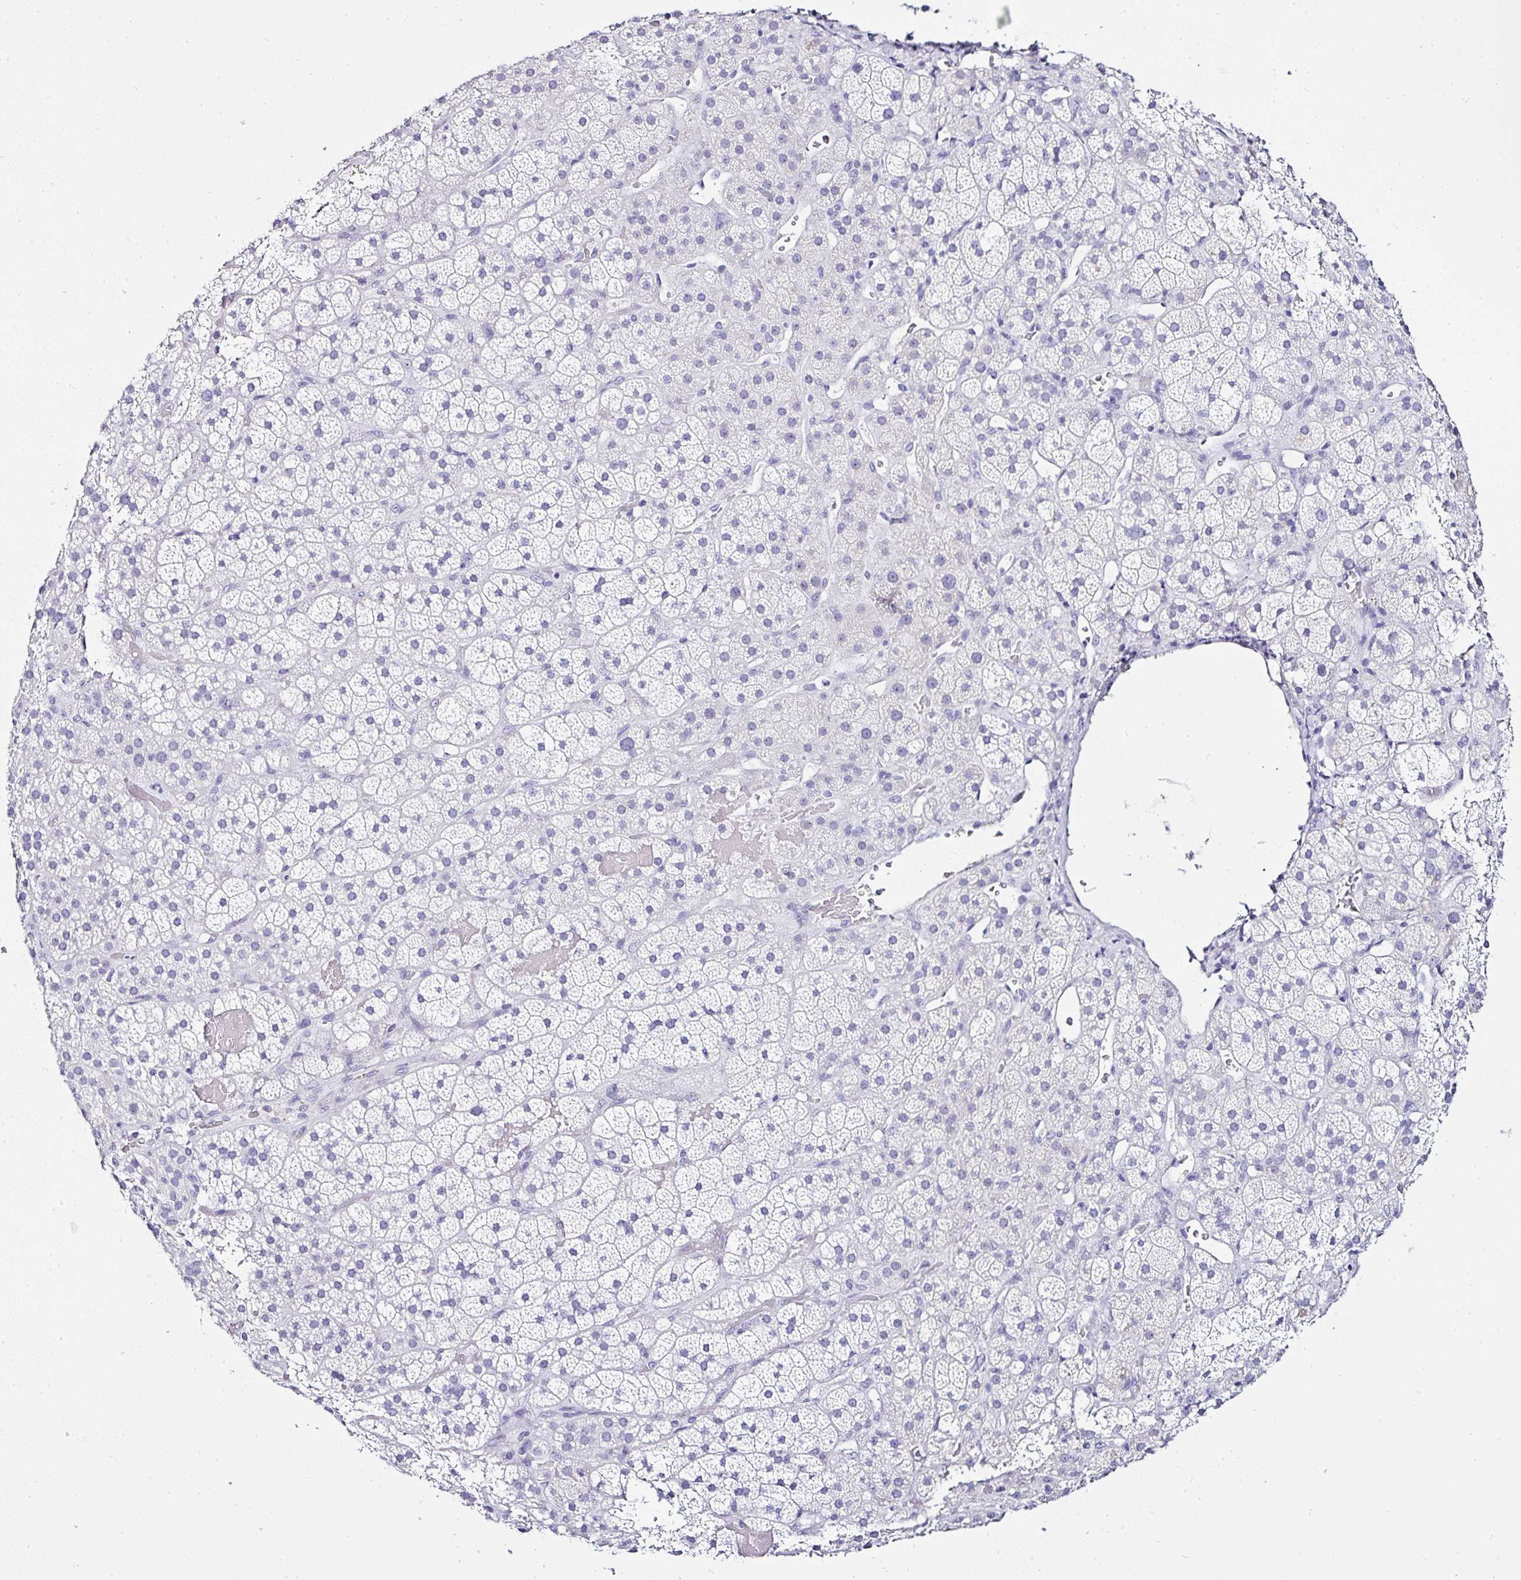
{"staining": {"intensity": "negative", "quantity": "none", "location": "none"}, "tissue": "adrenal gland", "cell_type": "Glandular cells", "image_type": "normal", "snomed": [{"axis": "morphology", "description": "Normal tissue, NOS"}, {"axis": "topography", "description": "Adrenal gland"}], "caption": "A high-resolution image shows immunohistochemistry staining of unremarkable adrenal gland, which reveals no significant positivity in glandular cells. (DAB immunohistochemistry (IHC), high magnification).", "gene": "SERPINB3", "patient": {"sex": "male", "age": 57}}